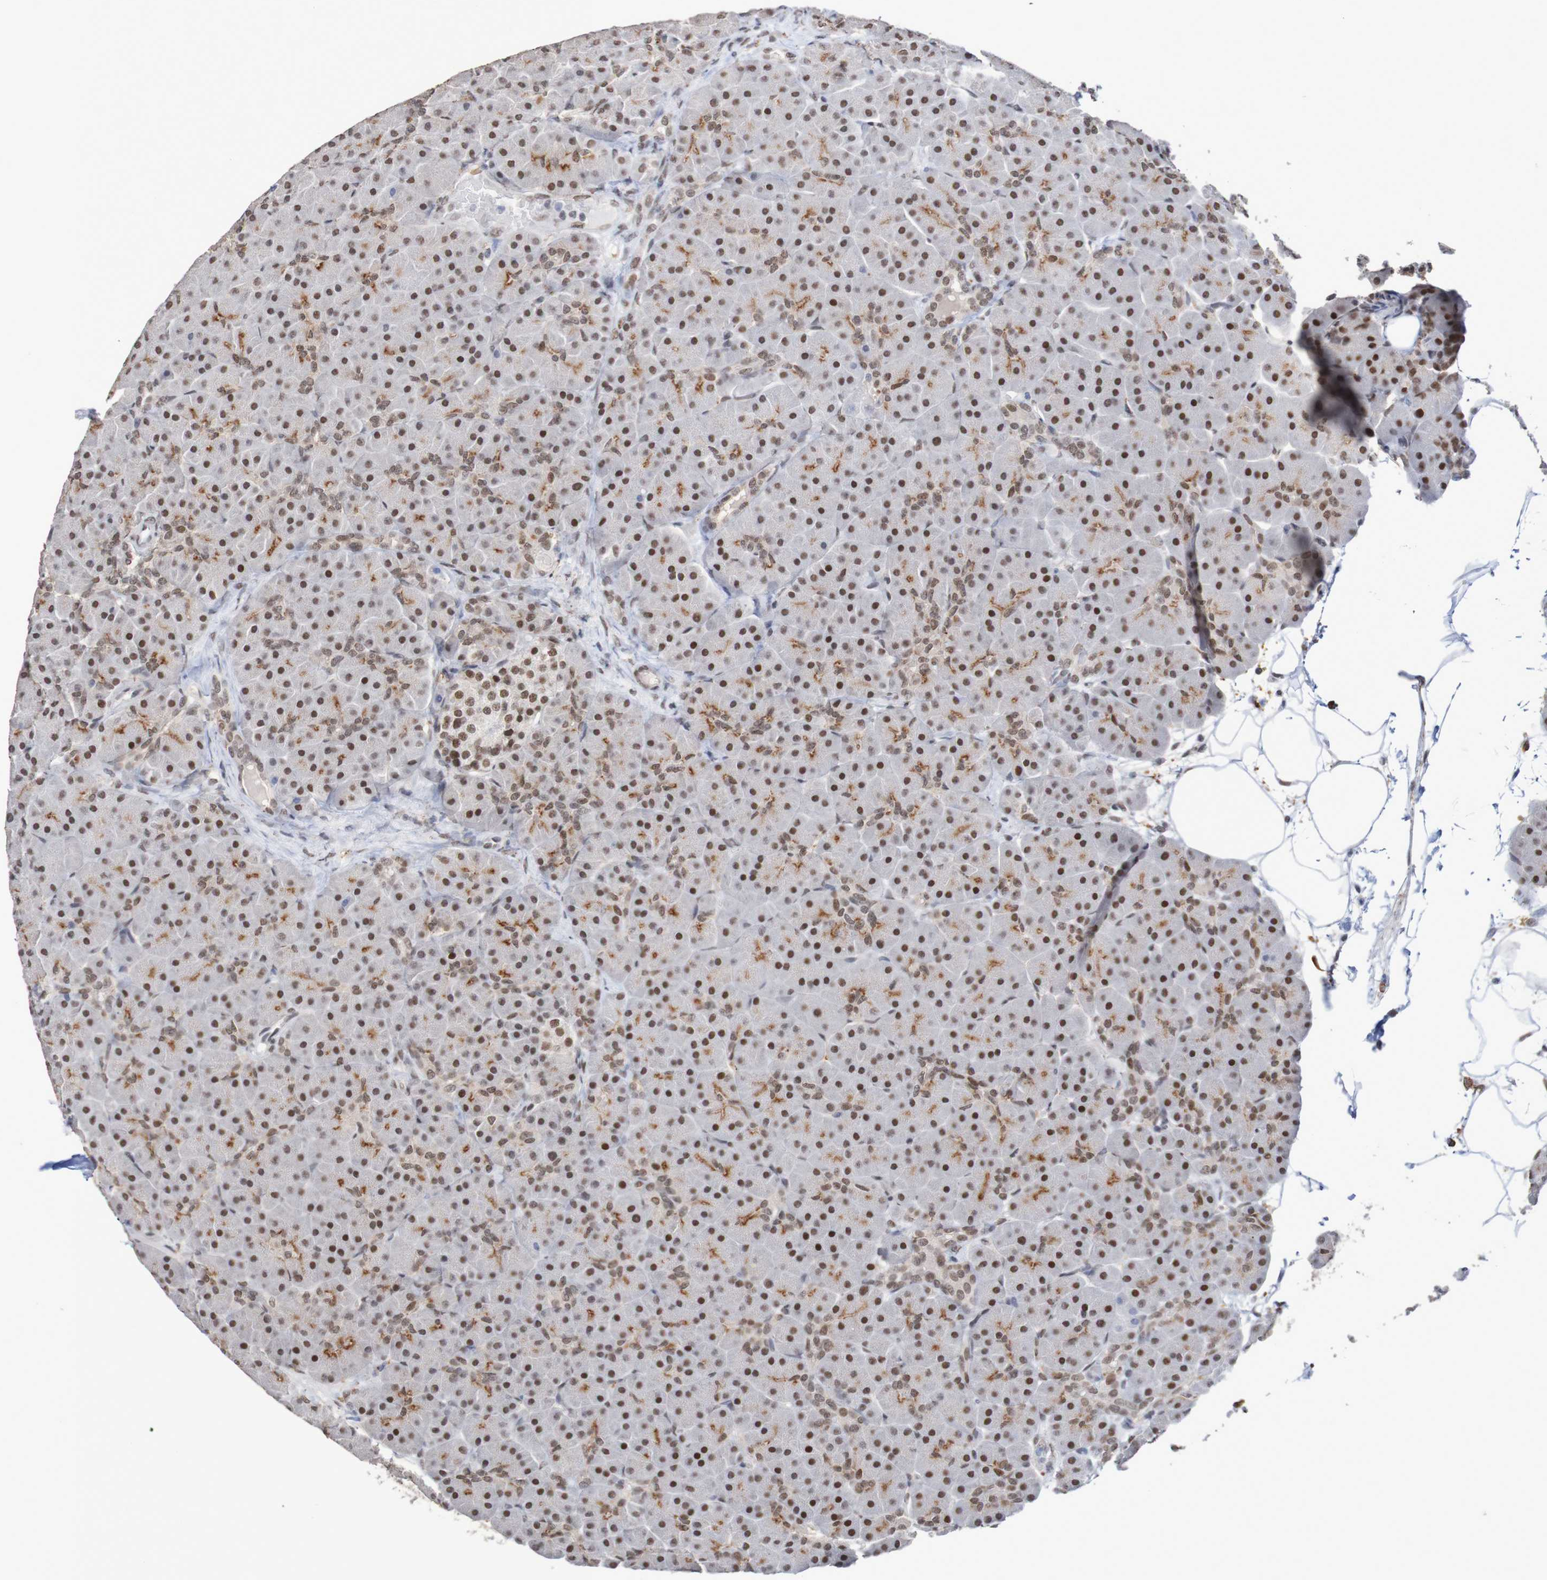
{"staining": {"intensity": "strong", "quantity": ">75%", "location": "nuclear"}, "tissue": "pancreas", "cell_type": "Exocrine glandular cells", "image_type": "normal", "snomed": [{"axis": "morphology", "description": "Normal tissue, NOS"}, {"axis": "topography", "description": "Pancreas"}], "caption": "An image showing strong nuclear expression in approximately >75% of exocrine glandular cells in normal pancreas, as visualized by brown immunohistochemical staining.", "gene": "MRTFB", "patient": {"sex": "male", "age": 66}}